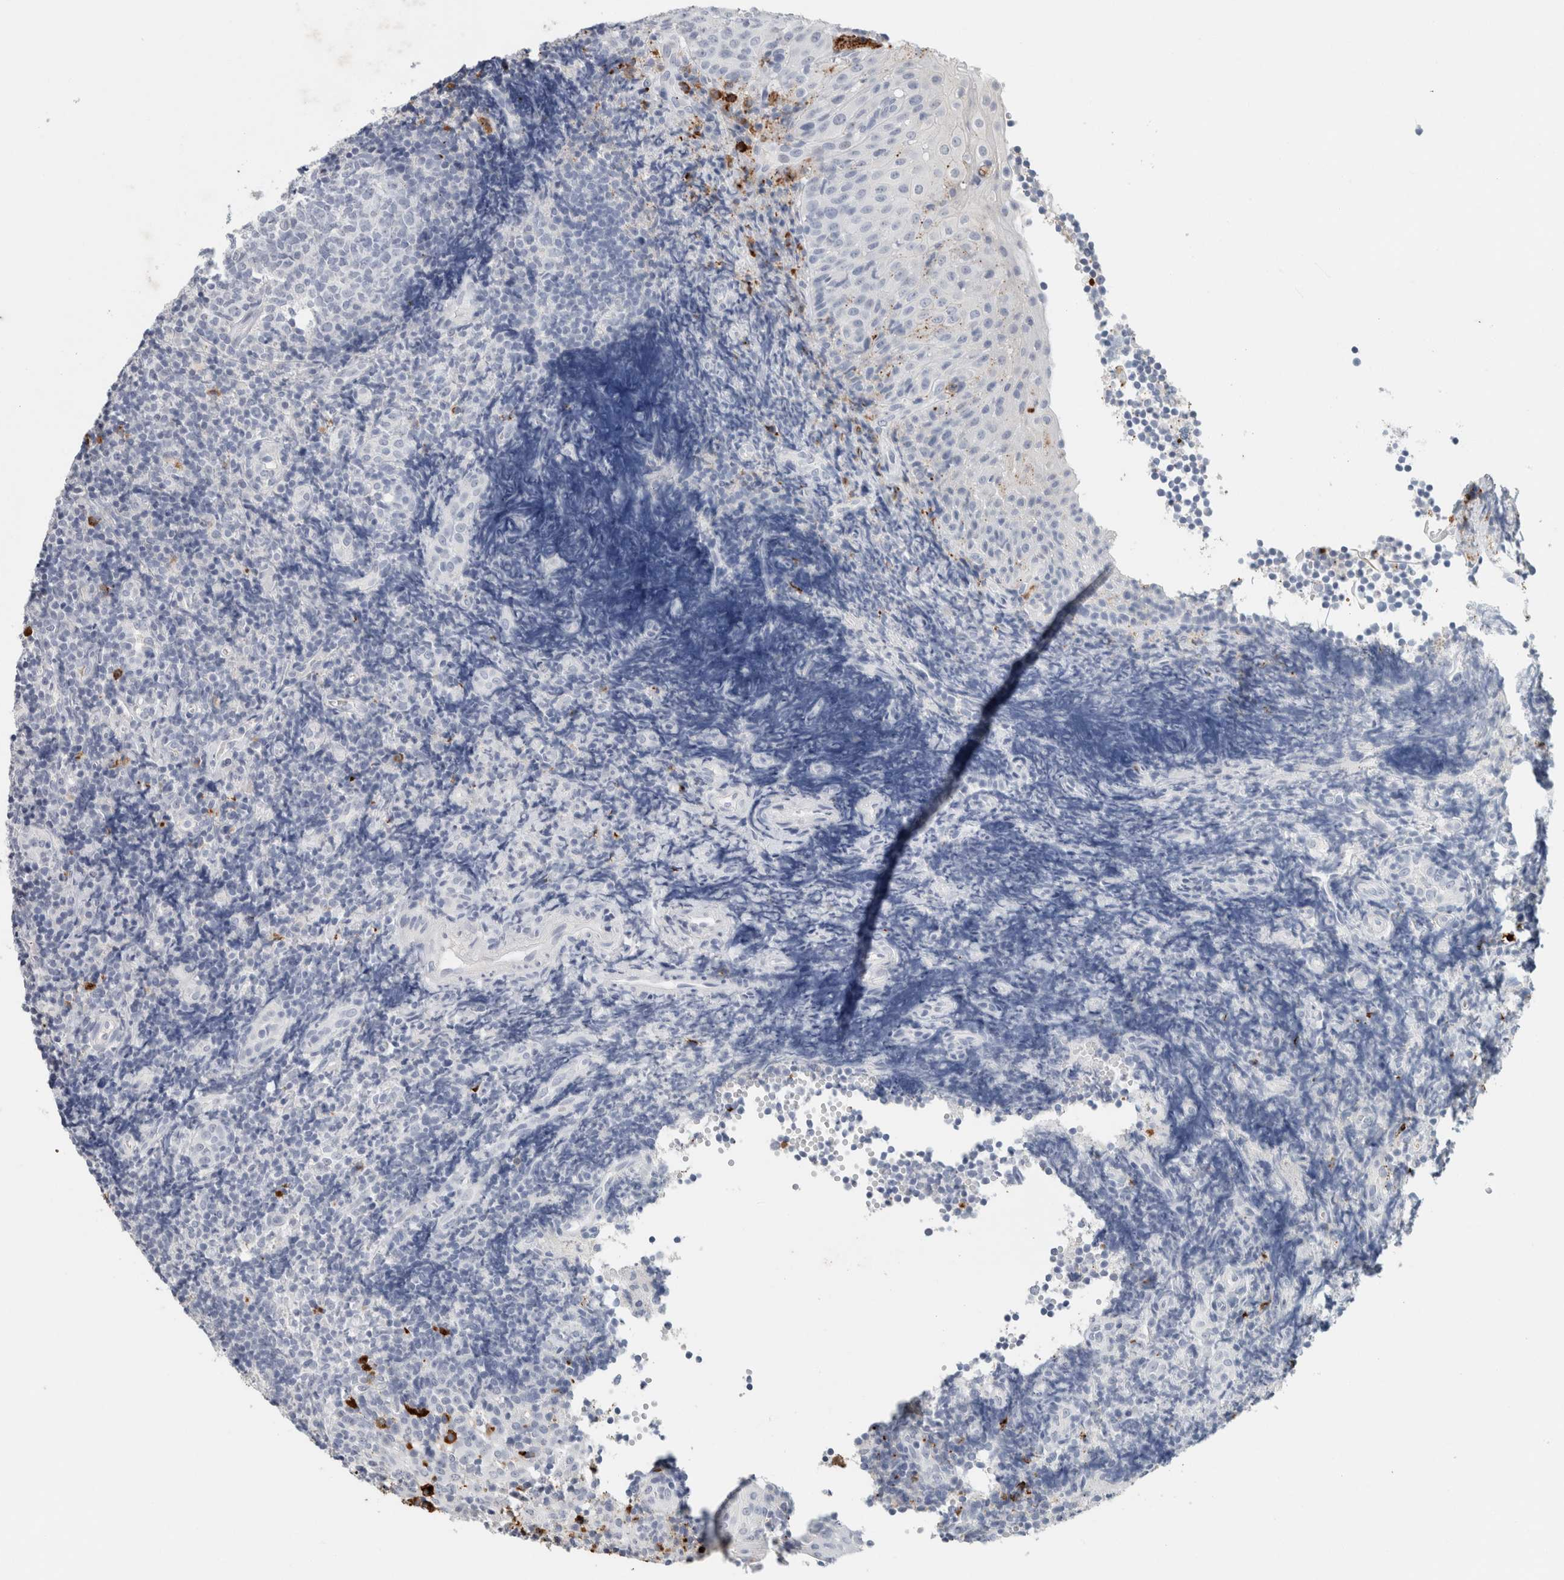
{"staining": {"intensity": "negative", "quantity": "none", "location": "none"}, "tissue": "tonsil", "cell_type": "Germinal center cells", "image_type": "normal", "snomed": [{"axis": "morphology", "description": "Normal tissue, NOS"}, {"axis": "topography", "description": "Tonsil"}], "caption": "IHC histopathology image of normal human tonsil stained for a protein (brown), which exhibits no staining in germinal center cells.", "gene": "IL6", "patient": {"sex": "female", "age": 40}}